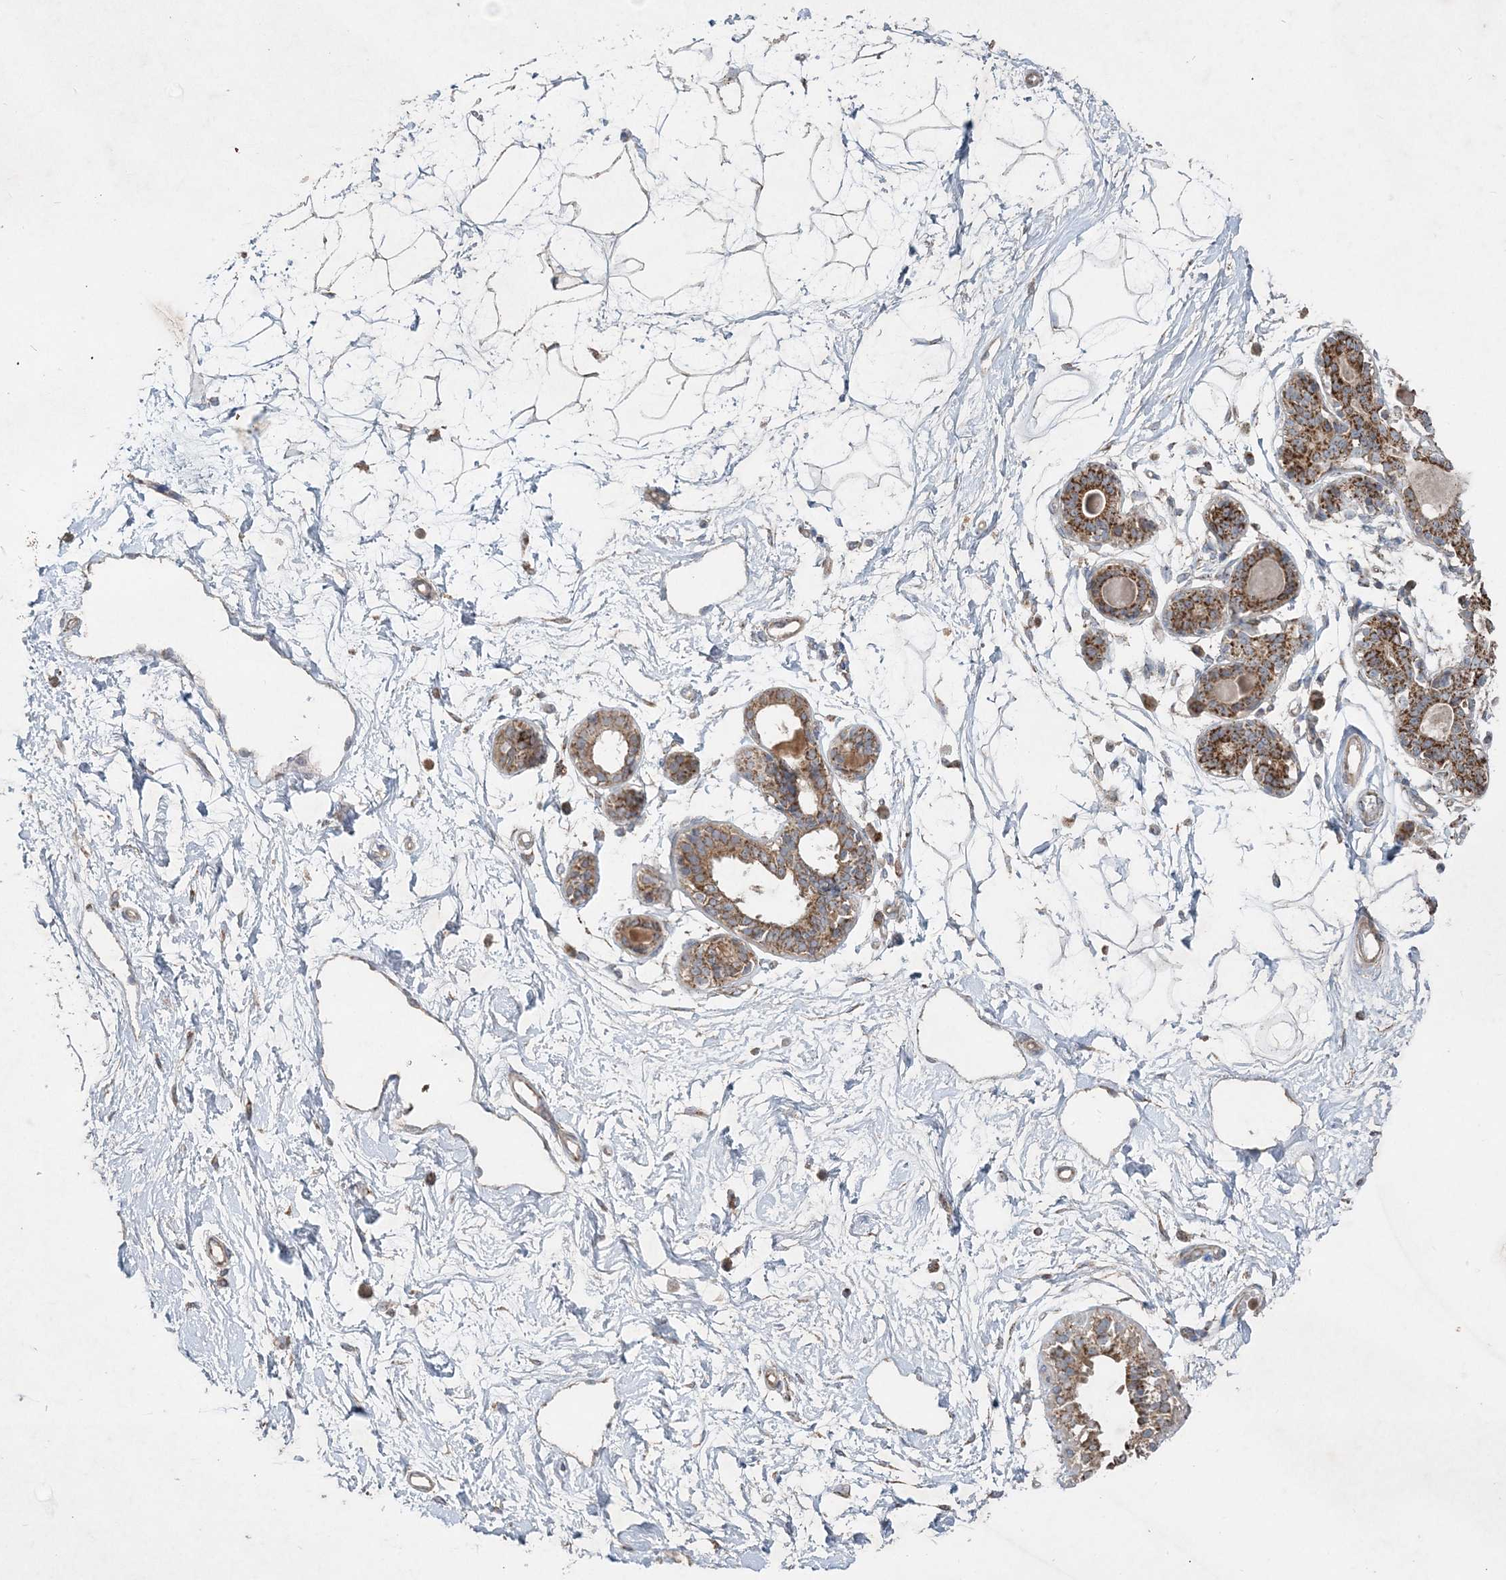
{"staining": {"intensity": "weak", "quantity": ">75%", "location": "cytoplasmic/membranous"}, "tissue": "breast", "cell_type": "Adipocytes", "image_type": "normal", "snomed": [{"axis": "morphology", "description": "Normal tissue, NOS"}, {"axis": "topography", "description": "Breast"}], "caption": "Protein expression analysis of normal breast displays weak cytoplasmic/membranous staining in approximately >75% of adipocytes.", "gene": "LRPPRC", "patient": {"sex": "female", "age": 45}}